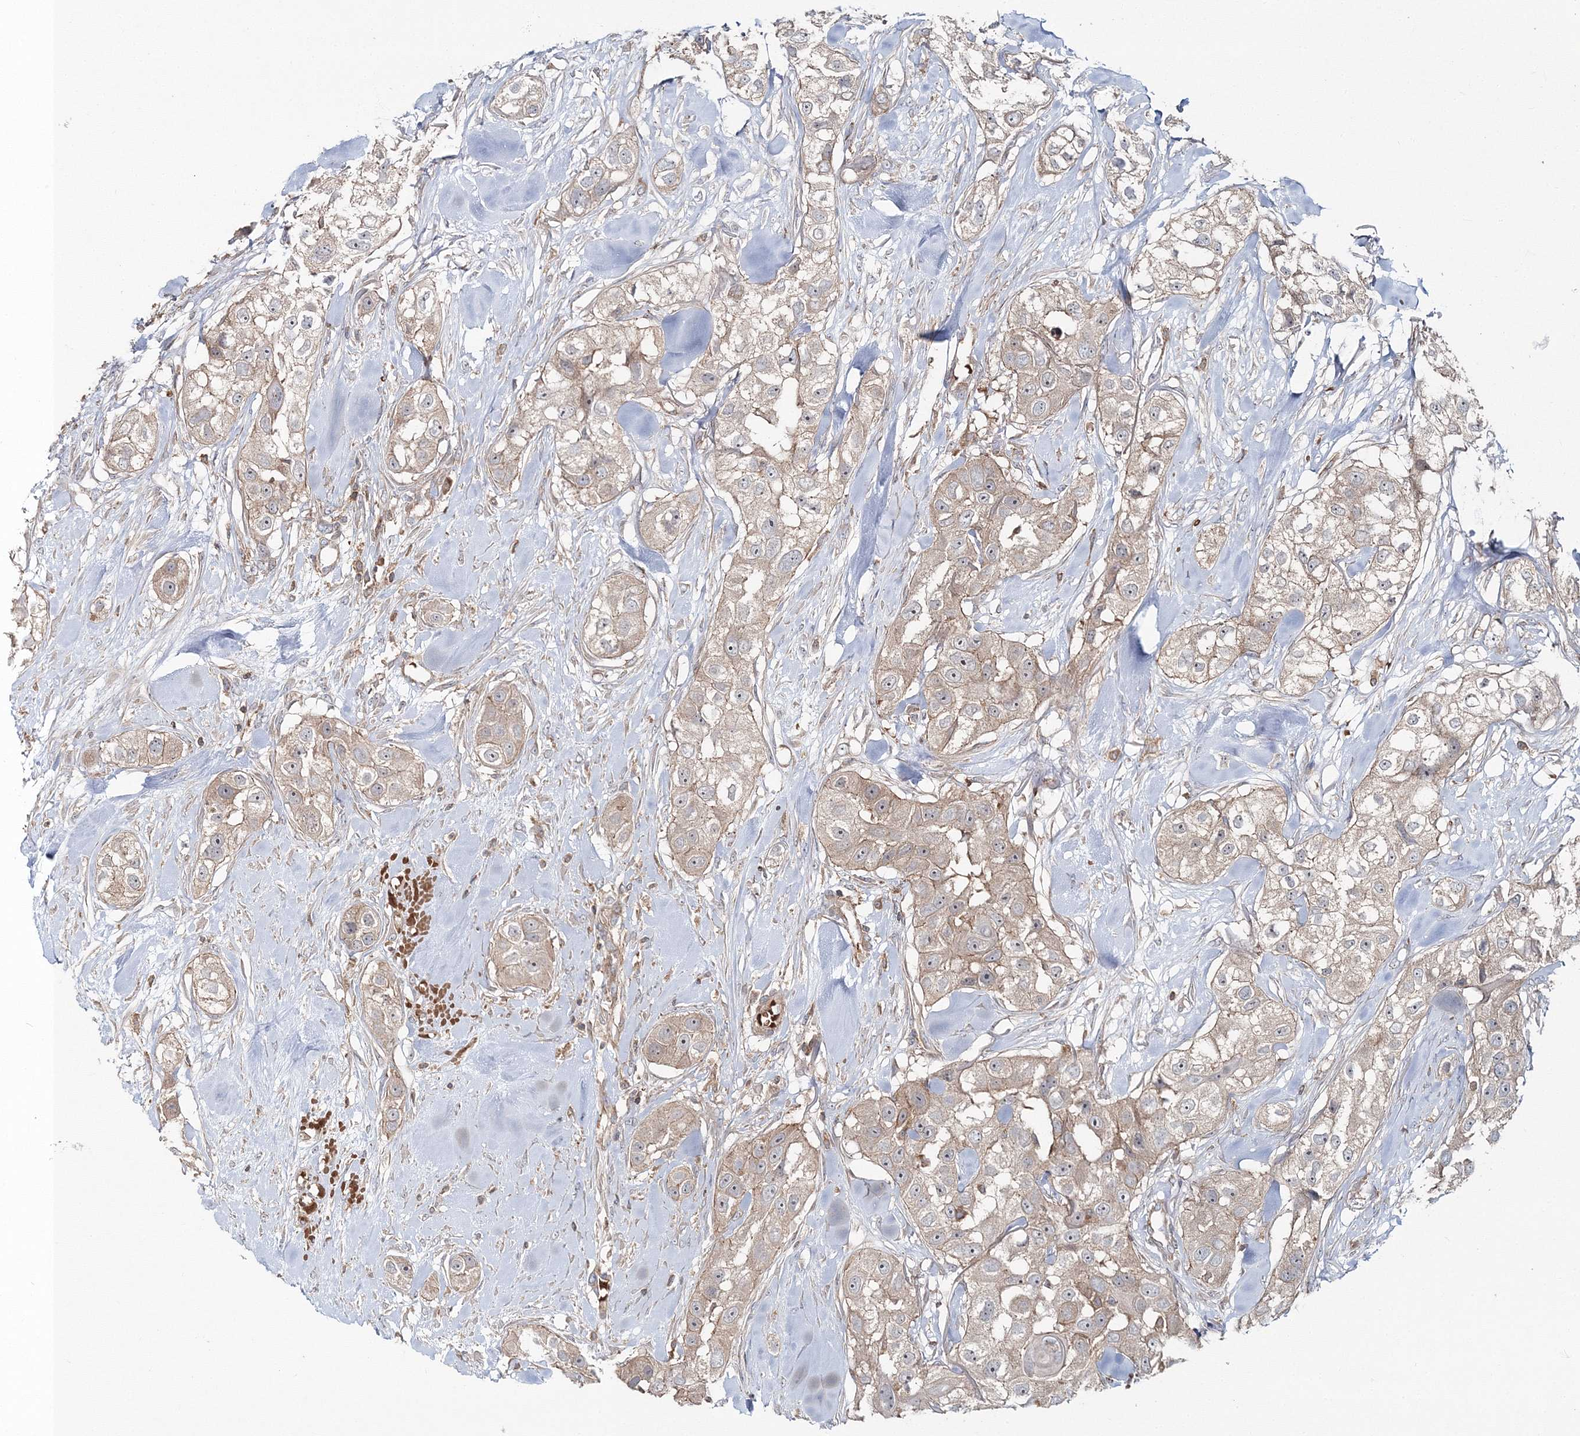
{"staining": {"intensity": "weak", "quantity": ">75%", "location": "cytoplasmic/membranous"}, "tissue": "head and neck cancer", "cell_type": "Tumor cells", "image_type": "cancer", "snomed": [{"axis": "morphology", "description": "Normal tissue, NOS"}, {"axis": "morphology", "description": "Squamous cell carcinoma, NOS"}, {"axis": "topography", "description": "Skeletal muscle"}, {"axis": "topography", "description": "Head-Neck"}], "caption": "Tumor cells exhibit low levels of weak cytoplasmic/membranous expression in about >75% of cells in human squamous cell carcinoma (head and neck).", "gene": "PCBD2", "patient": {"sex": "male", "age": 51}}